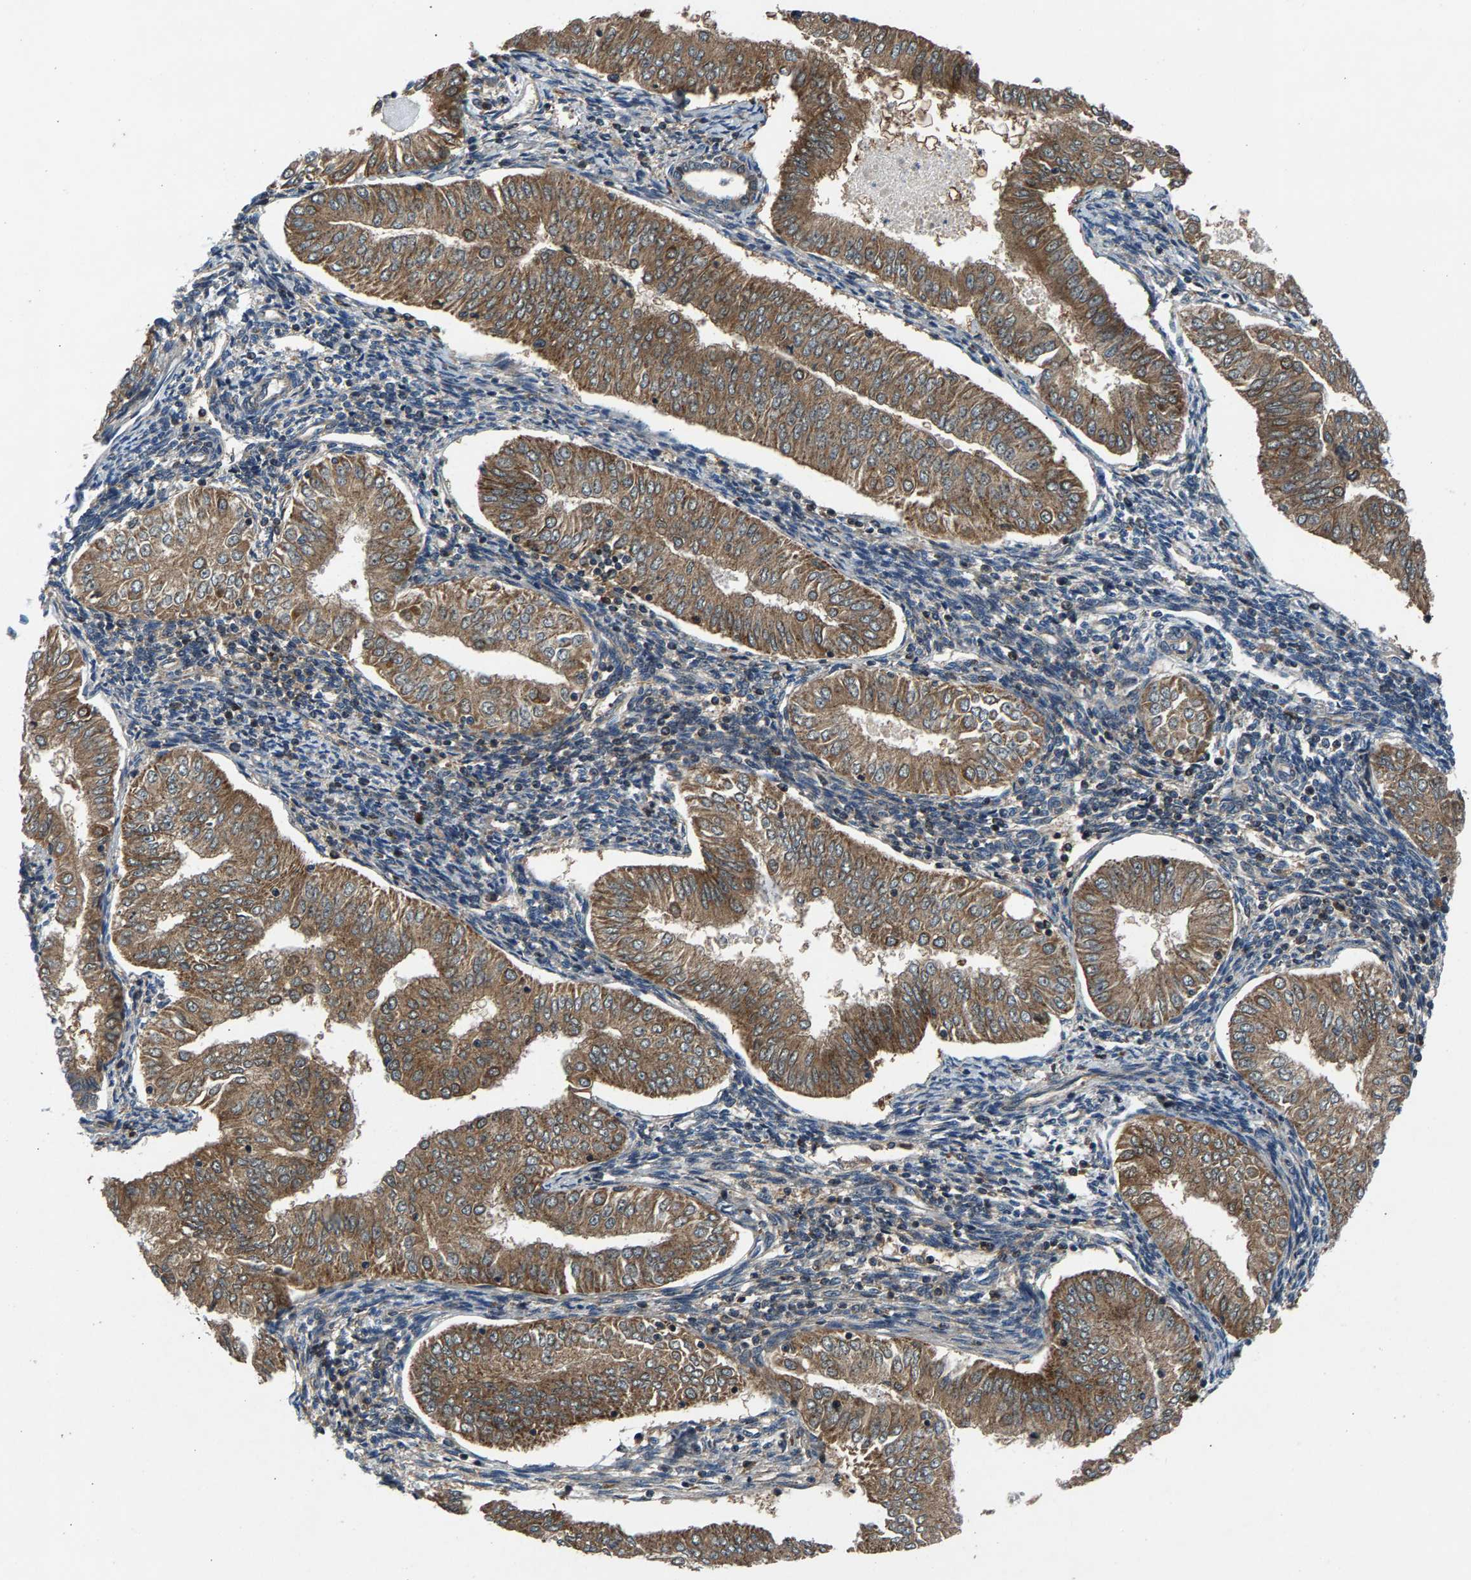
{"staining": {"intensity": "moderate", "quantity": ">75%", "location": "cytoplasmic/membranous"}, "tissue": "endometrial cancer", "cell_type": "Tumor cells", "image_type": "cancer", "snomed": [{"axis": "morphology", "description": "Normal tissue, NOS"}, {"axis": "morphology", "description": "Adenocarcinoma, NOS"}, {"axis": "topography", "description": "Endometrium"}], "caption": "Immunohistochemical staining of human endometrial cancer displays moderate cytoplasmic/membranous protein staining in about >75% of tumor cells.", "gene": "FAM78A", "patient": {"sex": "female", "age": 53}}